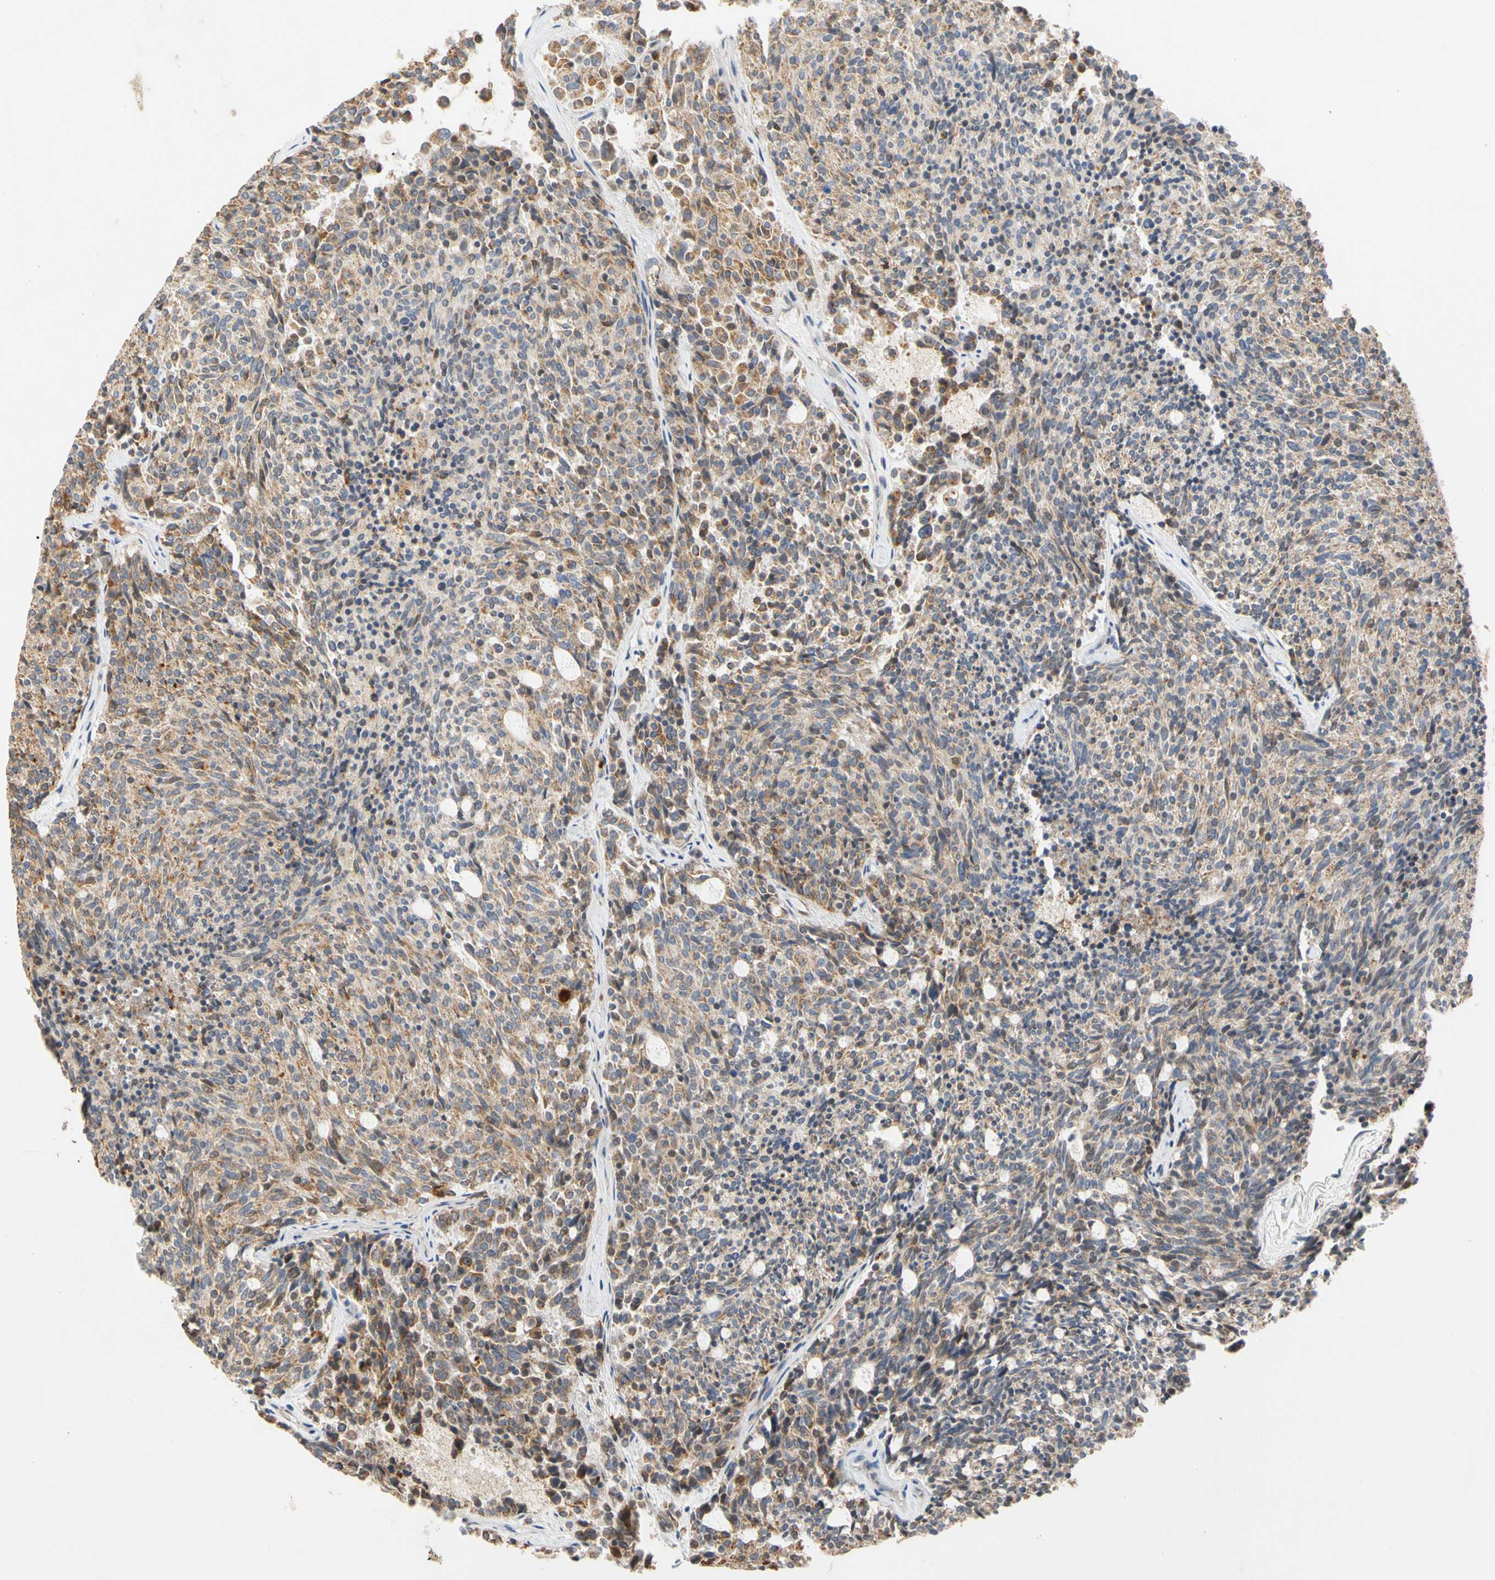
{"staining": {"intensity": "moderate", "quantity": ">75%", "location": "cytoplasmic/membranous"}, "tissue": "carcinoid", "cell_type": "Tumor cells", "image_type": "cancer", "snomed": [{"axis": "morphology", "description": "Carcinoid, malignant, NOS"}, {"axis": "topography", "description": "Pancreas"}], "caption": "Carcinoid stained with immunohistochemistry (IHC) displays moderate cytoplasmic/membranous positivity in about >75% of tumor cells.", "gene": "GPD2", "patient": {"sex": "female", "age": 54}}